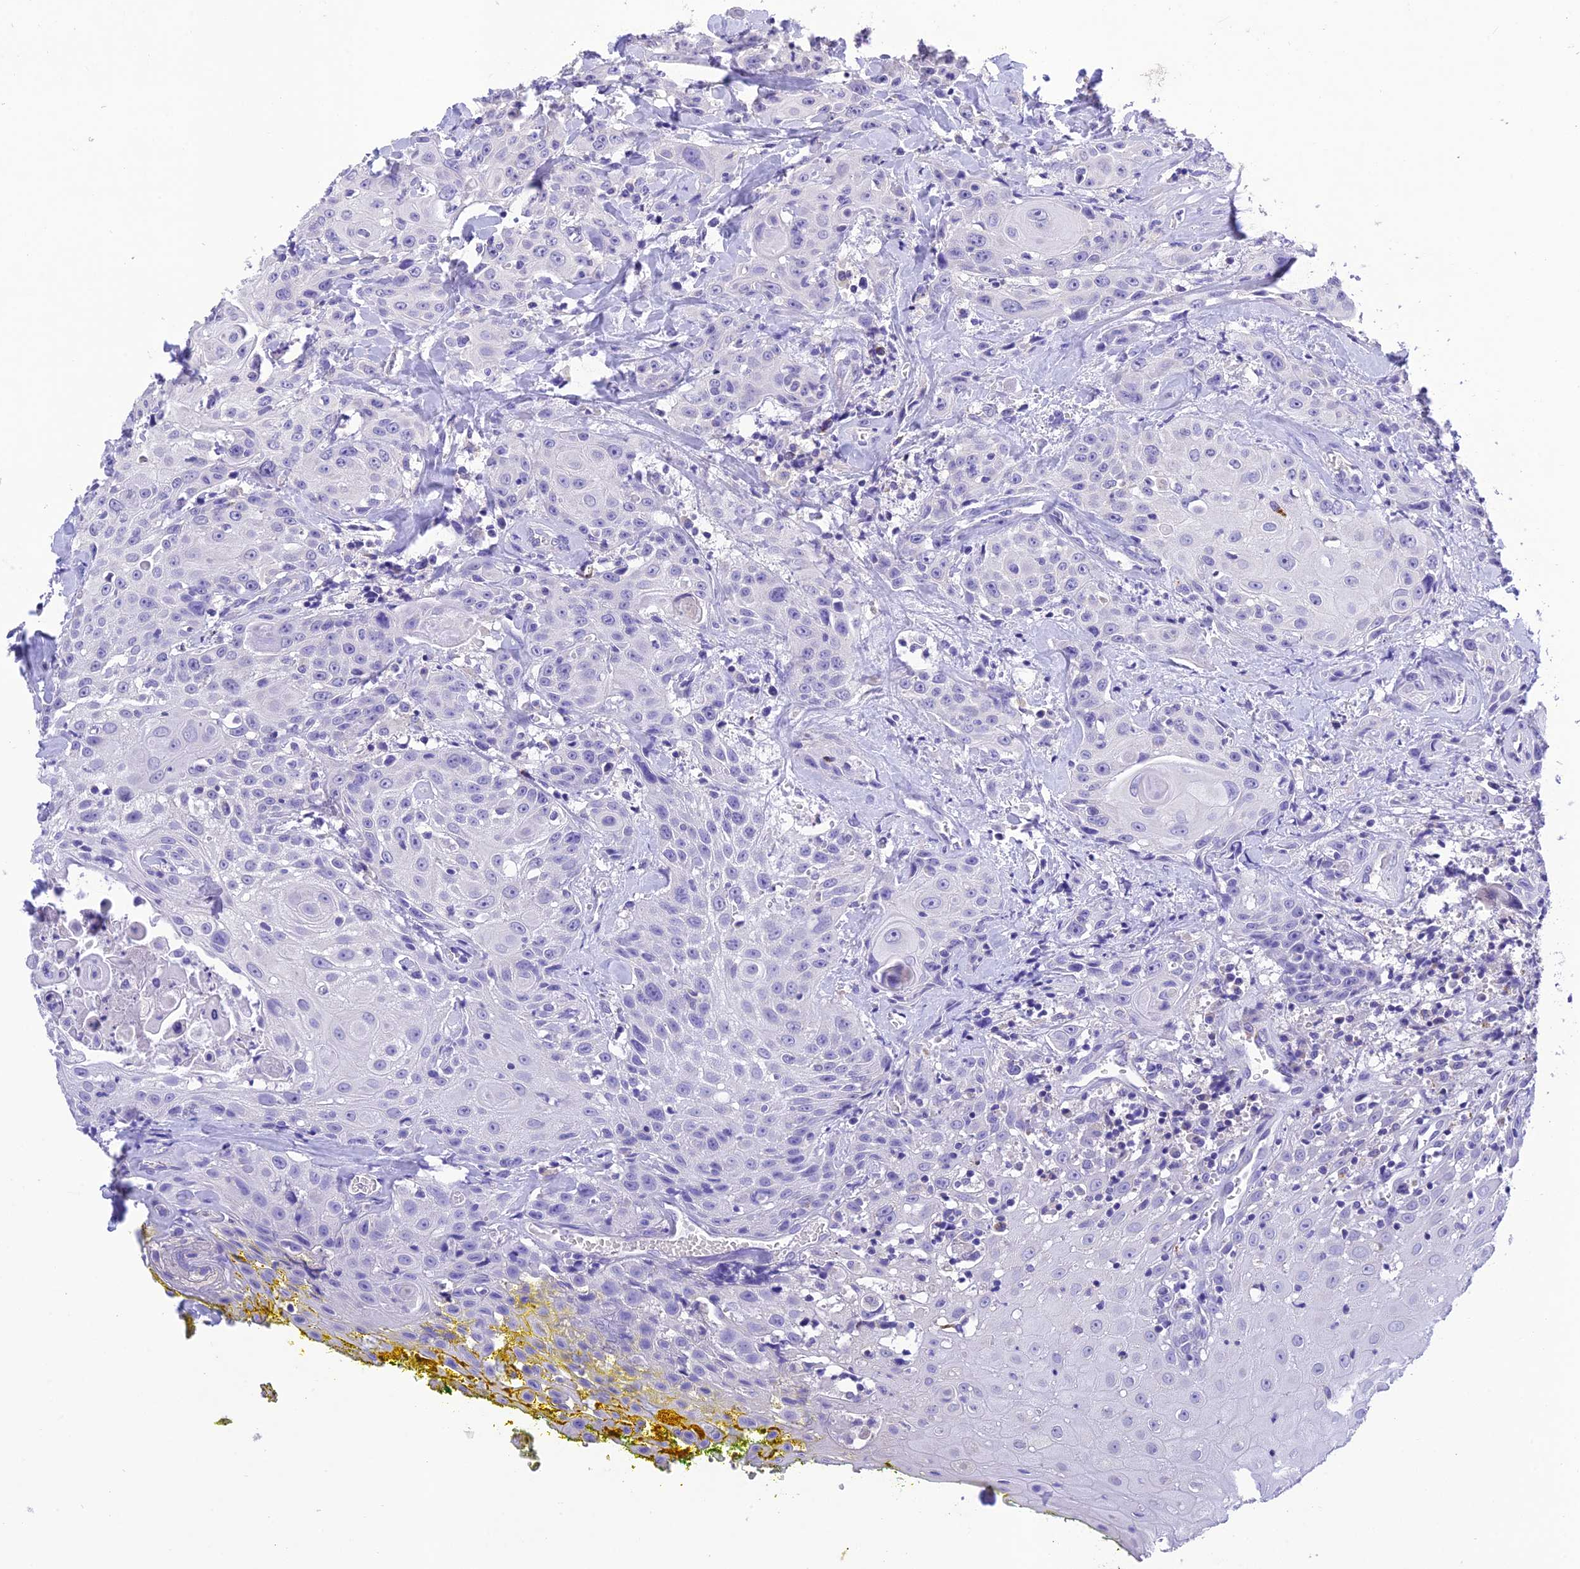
{"staining": {"intensity": "negative", "quantity": "none", "location": "none"}, "tissue": "head and neck cancer", "cell_type": "Tumor cells", "image_type": "cancer", "snomed": [{"axis": "morphology", "description": "Squamous cell carcinoma, NOS"}, {"axis": "topography", "description": "Oral tissue"}, {"axis": "topography", "description": "Head-Neck"}], "caption": "High power microscopy micrograph of an IHC image of head and neck cancer (squamous cell carcinoma), revealing no significant staining in tumor cells.", "gene": "MS4A5", "patient": {"sex": "female", "age": 82}}